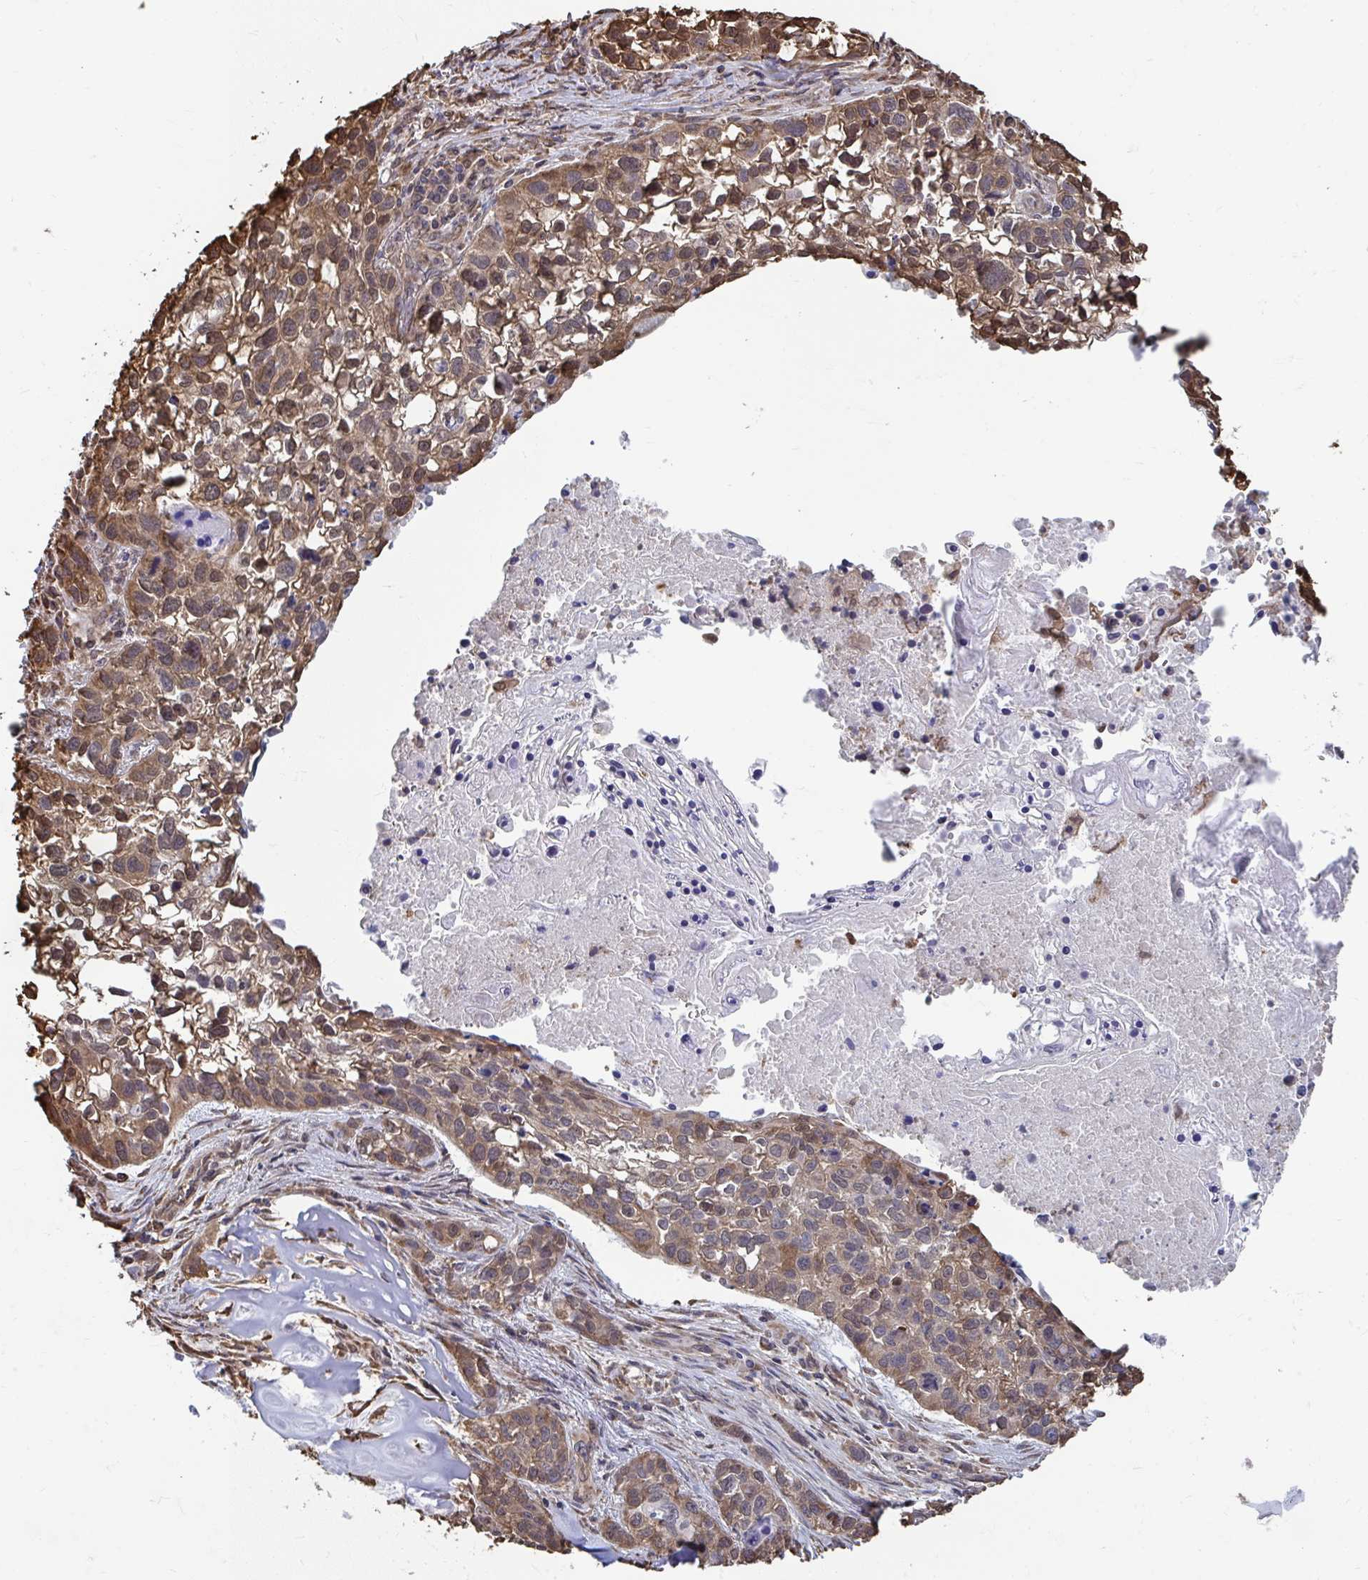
{"staining": {"intensity": "moderate", "quantity": ">75%", "location": "cytoplasmic/membranous,nuclear"}, "tissue": "lung cancer", "cell_type": "Tumor cells", "image_type": "cancer", "snomed": [{"axis": "morphology", "description": "Squamous cell carcinoma, NOS"}, {"axis": "topography", "description": "Lung"}], "caption": "Moderate cytoplasmic/membranous and nuclear staining is present in about >75% of tumor cells in lung squamous cell carcinoma.", "gene": "SYNCRIP", "patient": {"sex": "male", "age": 74}}